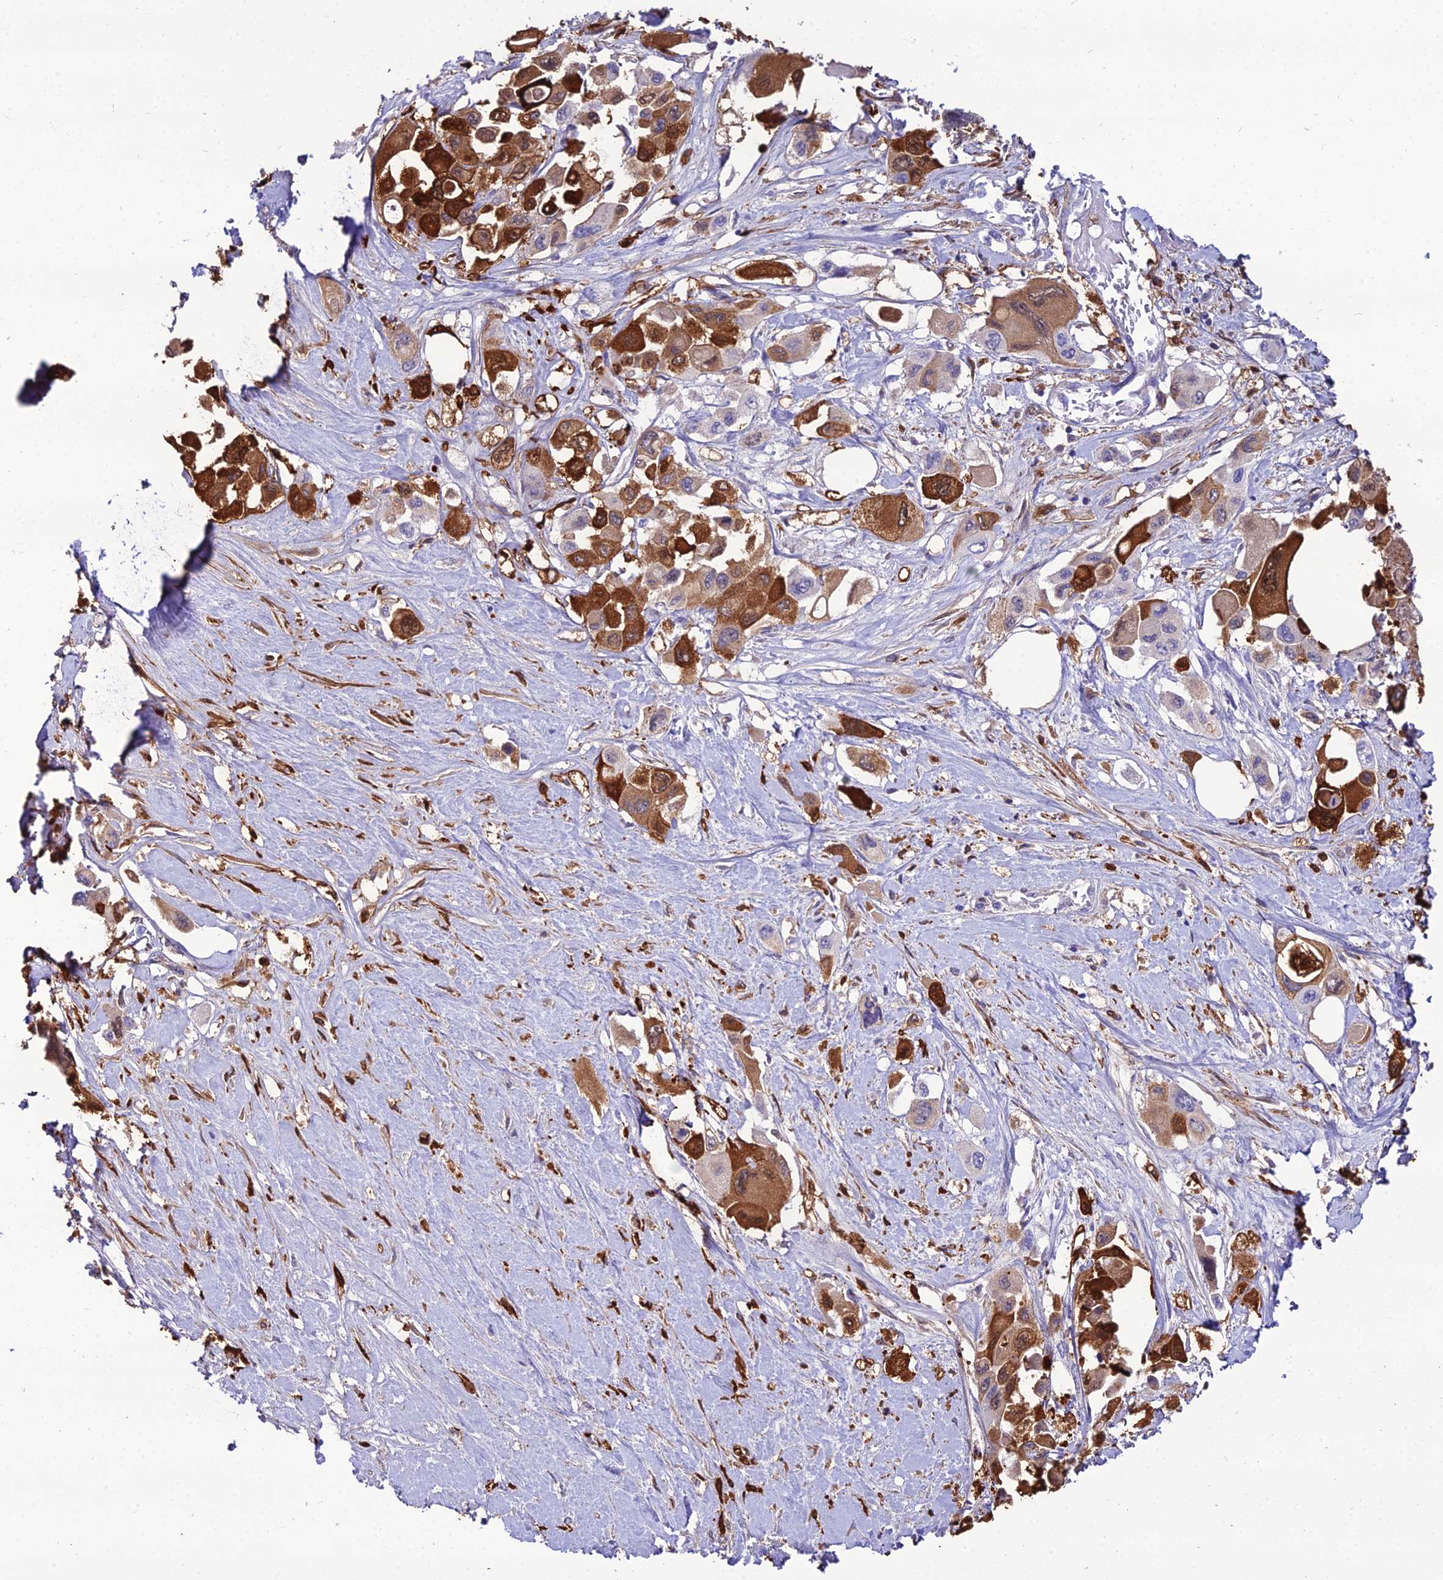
{"staining": {"intensity": "strong", "quantity": "25%-75%", "location": "cytoplasmic/membranous"}, "tissue": "pancreatic cancer", "cell_type": "Tumor cells", "image_type": "cancer", "snomed": [{"axis": "morphology", "description": "Adenocarcinoma, NOS"}, {"axis": "topography", "description": "Pancreas"}], "caption": "A histopathology image of pancreatic cancer (adenocarcinoma) stained for a protein demonstrates strong cytoplasmic/membranous brown staining in tumor cells.", "gene": "MB21D2", "patient": {"sex": "male", "age": 92}}